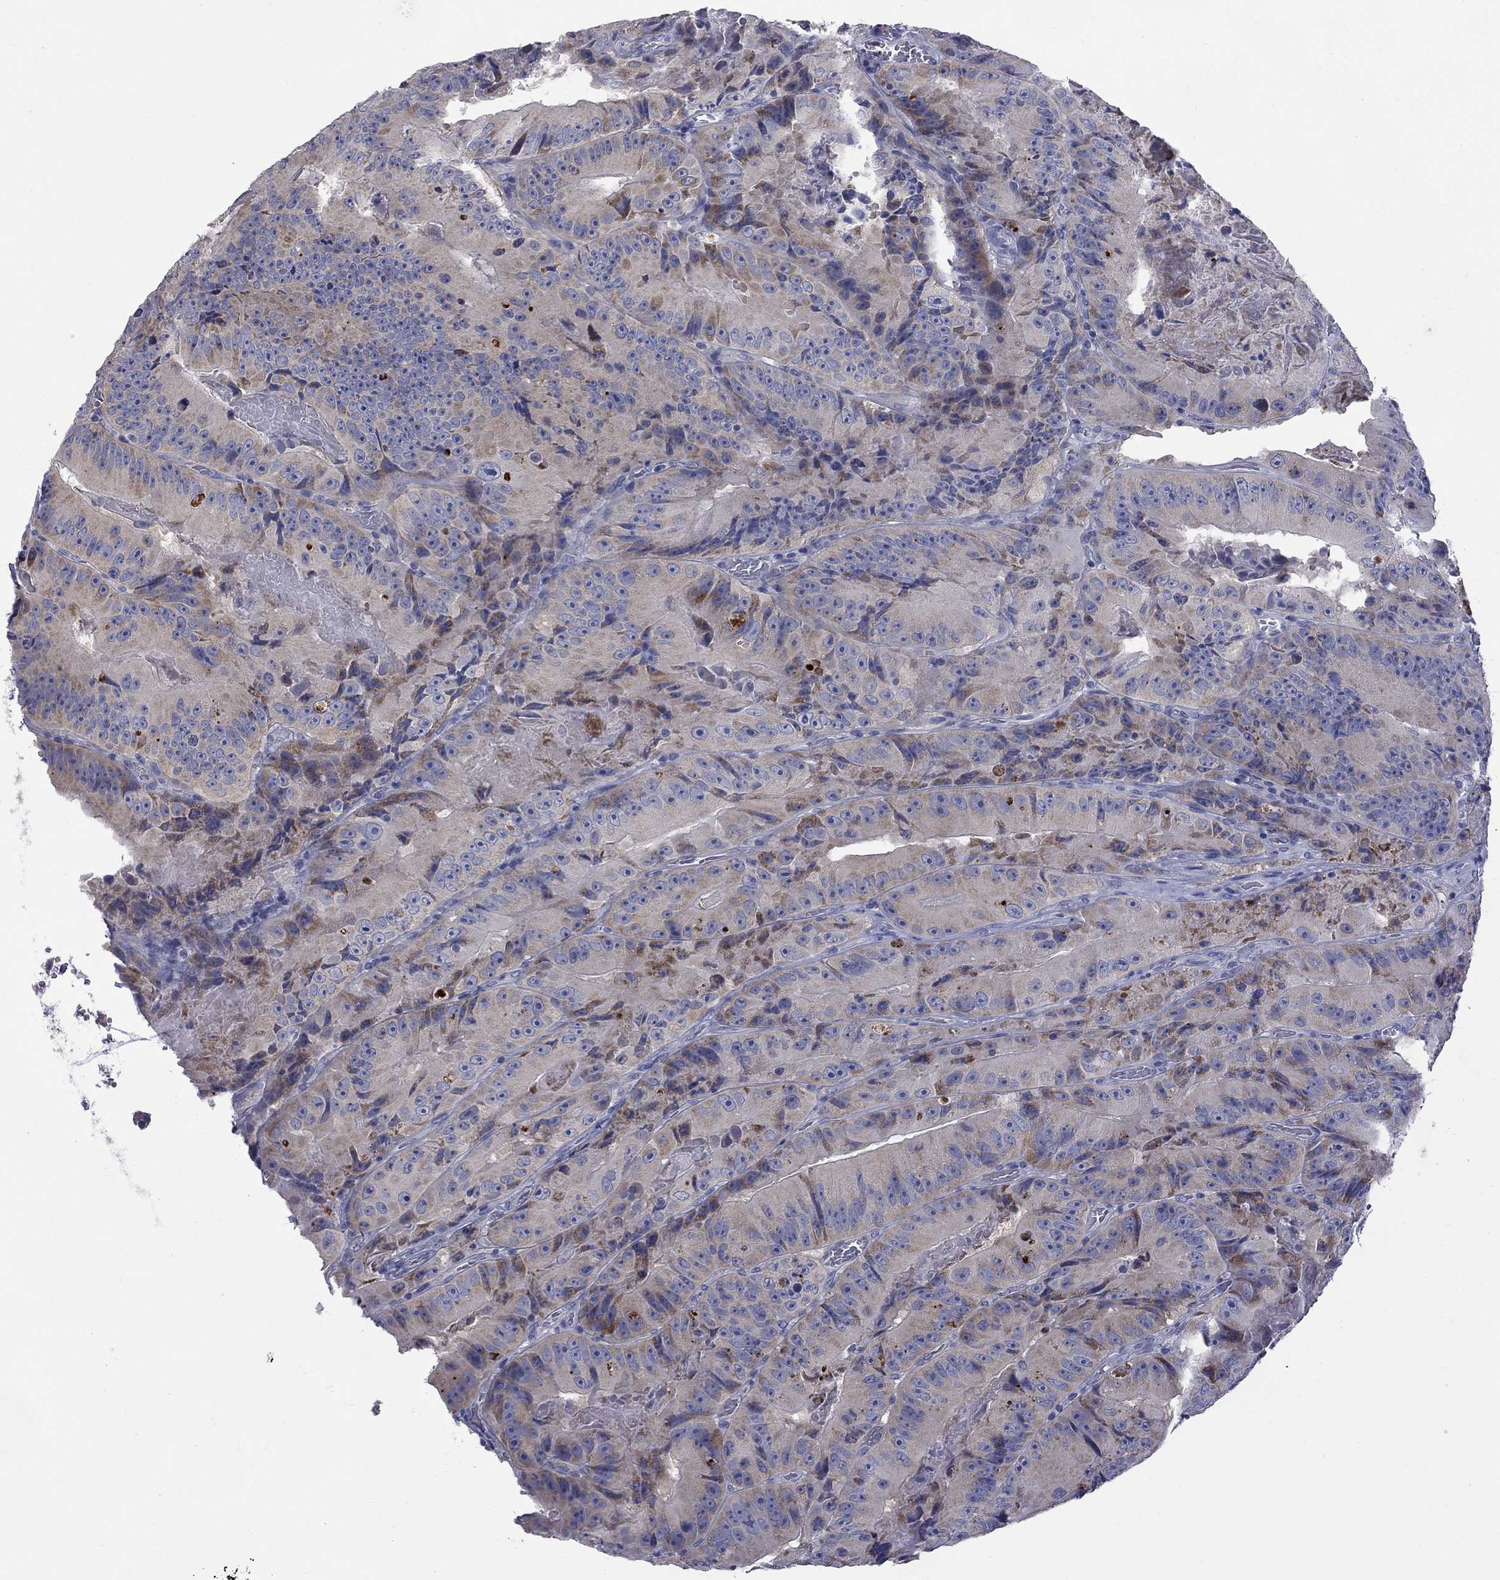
{"staining": {"intensity": "moderate", "quantity": "<25%", "location": "cytoplasmic/membranous"}, "tissue": "colorectal cancer", "cell_type": "Tumor cells", "image_type": "cancer", "snomed": [{"axis": "morphology", "description": "Adenocarcinoma, NOS"}, {"axis": "topography", "description": "Colon"}], "caption": "Adenocarcinoma (colorectal) stained for a protein displays moderate cytoplasmic/membranous positivity in tumor cells.", "gene": "ABCB4", "patient": {"sex": "female", "age": 86}}